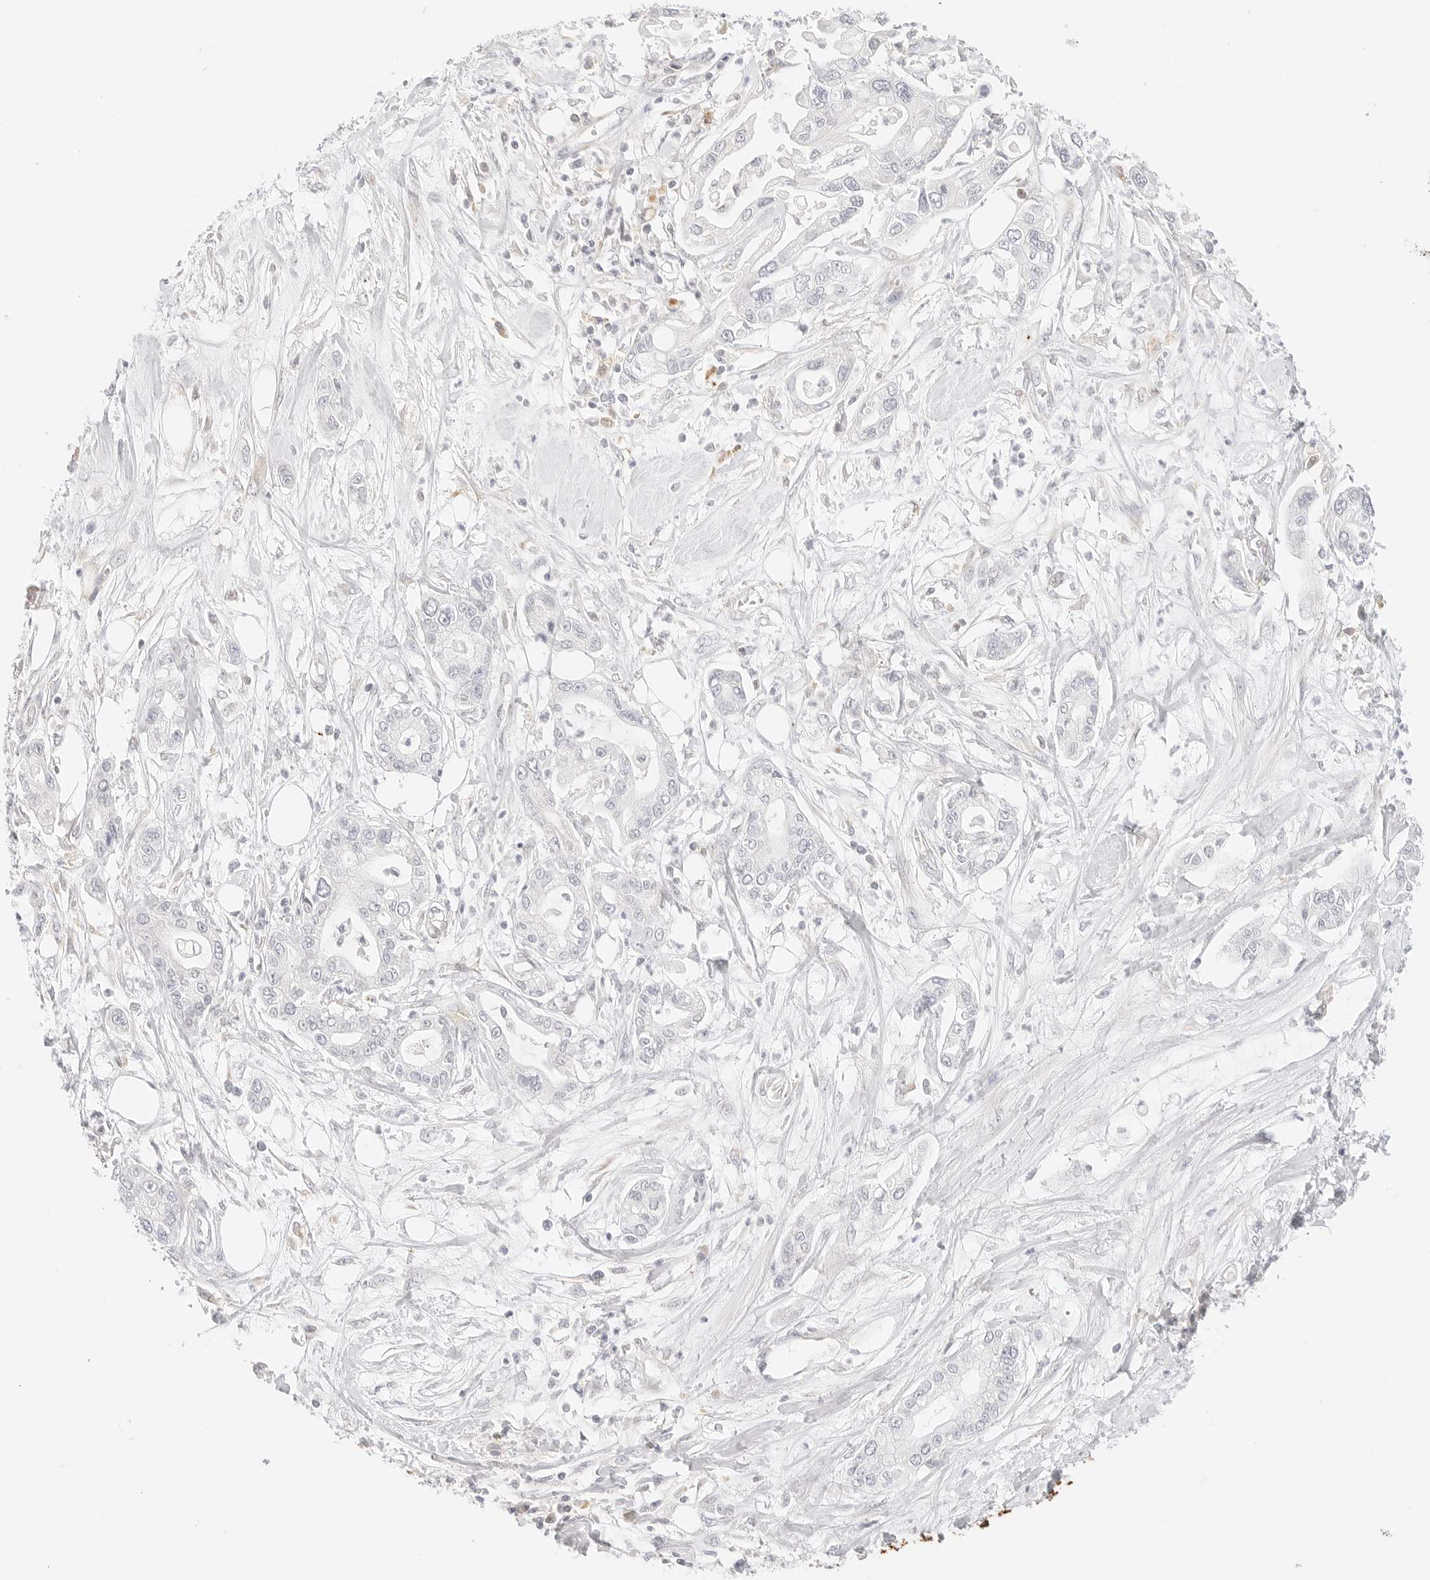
{"staining": {"intensity": "negative", "quantity": "none", "location": "none"}, "tissue": "pancreatic cancer", "cell_type": "Tumor cells", "image_type": "cancer", "snomed": [{"axis": "morphology", "description": "Adenocarcinoma, NOS"}, {"axis": "topography", "description": "Pancreas"}], "caption": "DAB immunohistochemical staining of human pancreatic adenocarcinoma exhibits no significant expression in tumor cells.", "gene": "ERO1B", "patient": {"sex": "male", "age": 68}}